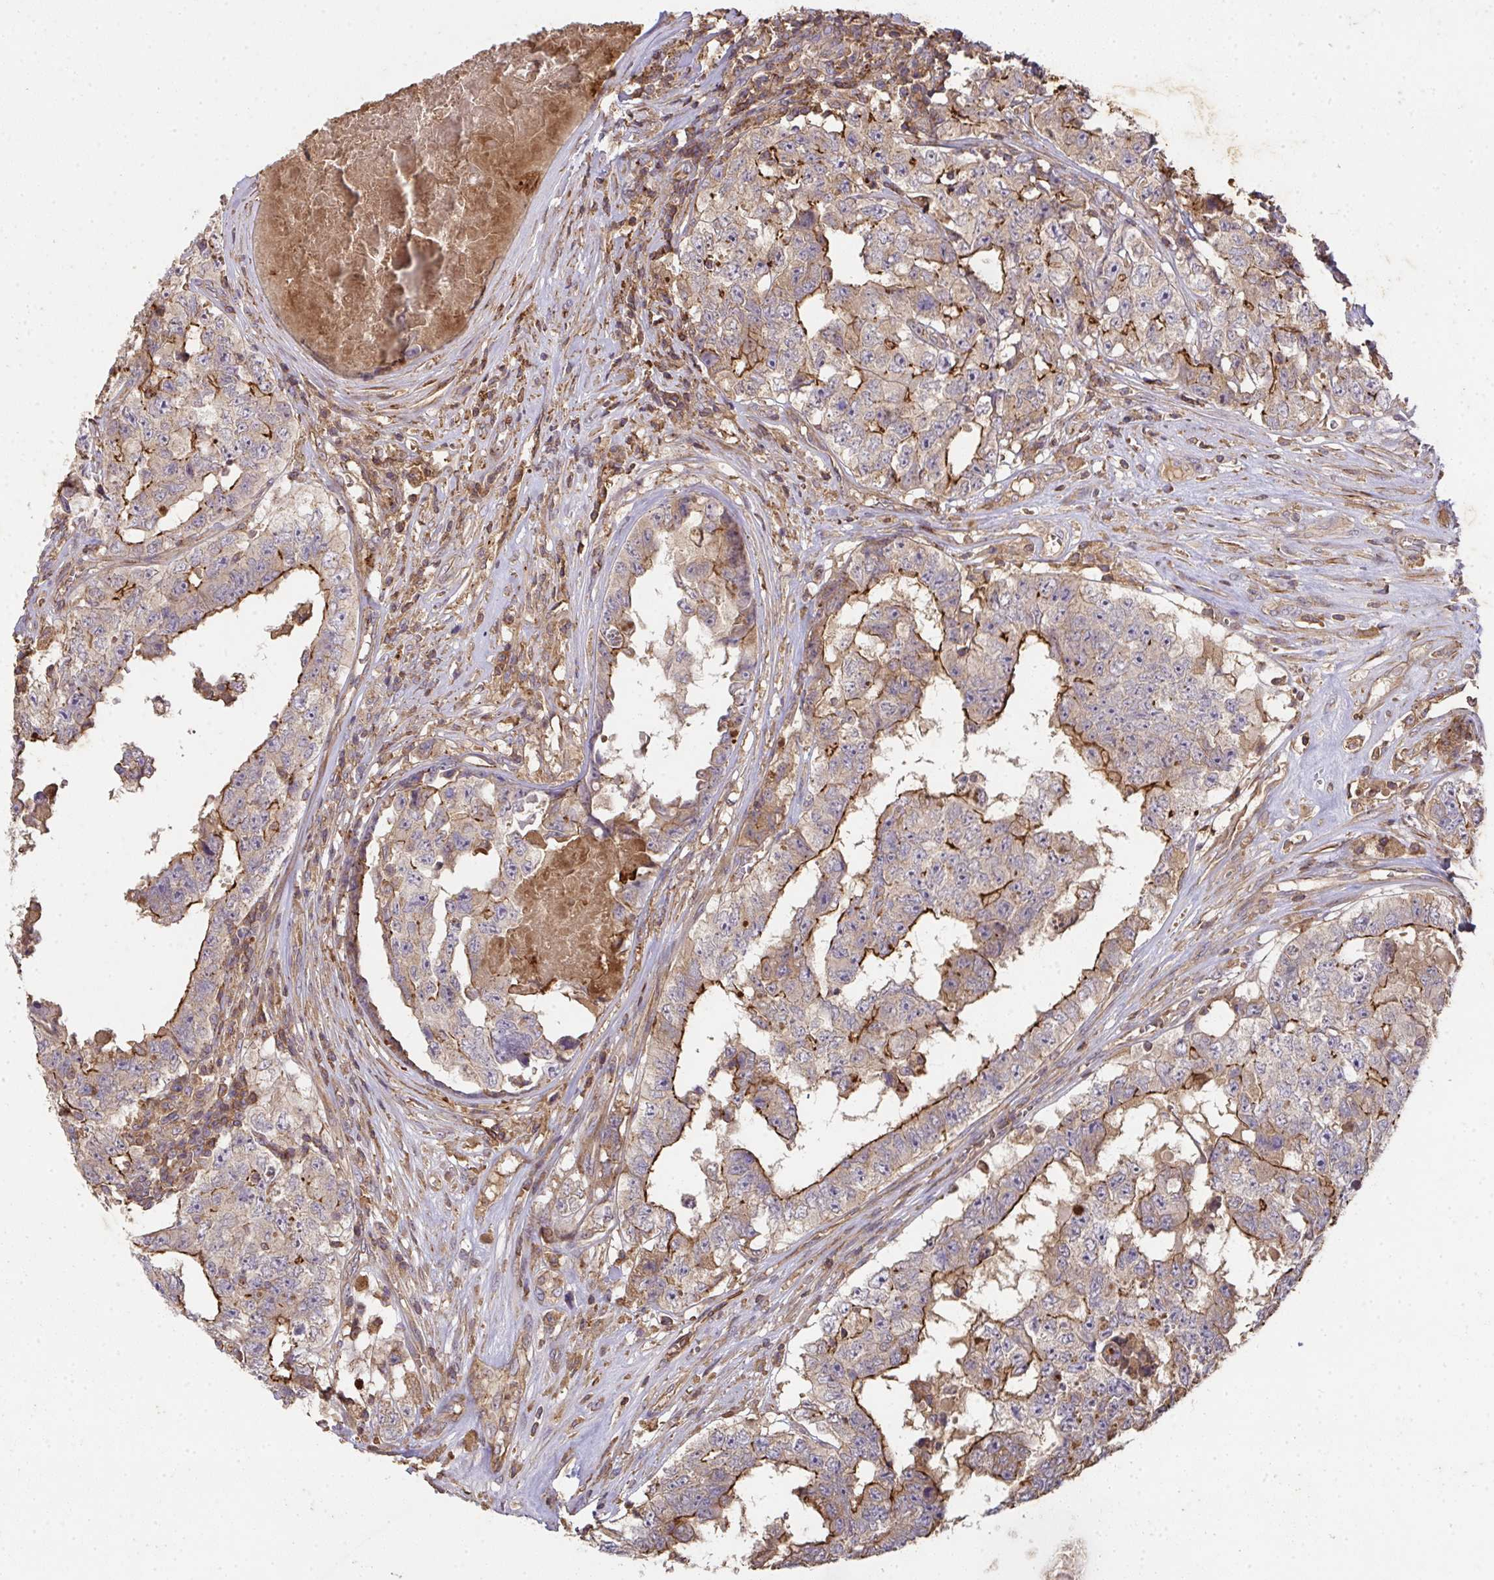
{"staining": {"intensity": "moderate", "quantity": ">75%", "location": "cytoplasmic/membranous"}, "tissue": "testis cancer", "cell_type": "Tumor cells", "image_type": "cancer", "snomed": [{"axis": "morphology", "description": "Normal tissue, NOS"}, {"axis": "morphology", "description": "Carcinoma, Embryonal, NOS"}, {"axis": "topography", "description": "Testis"}, {"axis": "topography", "description": "Epididymis"}], "caption": "Brown immunohistochemical staining in human embryonal carcinoma (testis) displays moderate cytoplasmic/membranous staining in about >75% of tumor cells. (DAB IHC with brightfield microscopy, high magnification).", "gene": "TNMD", "patient": {"sex": "male", "age": 25}}